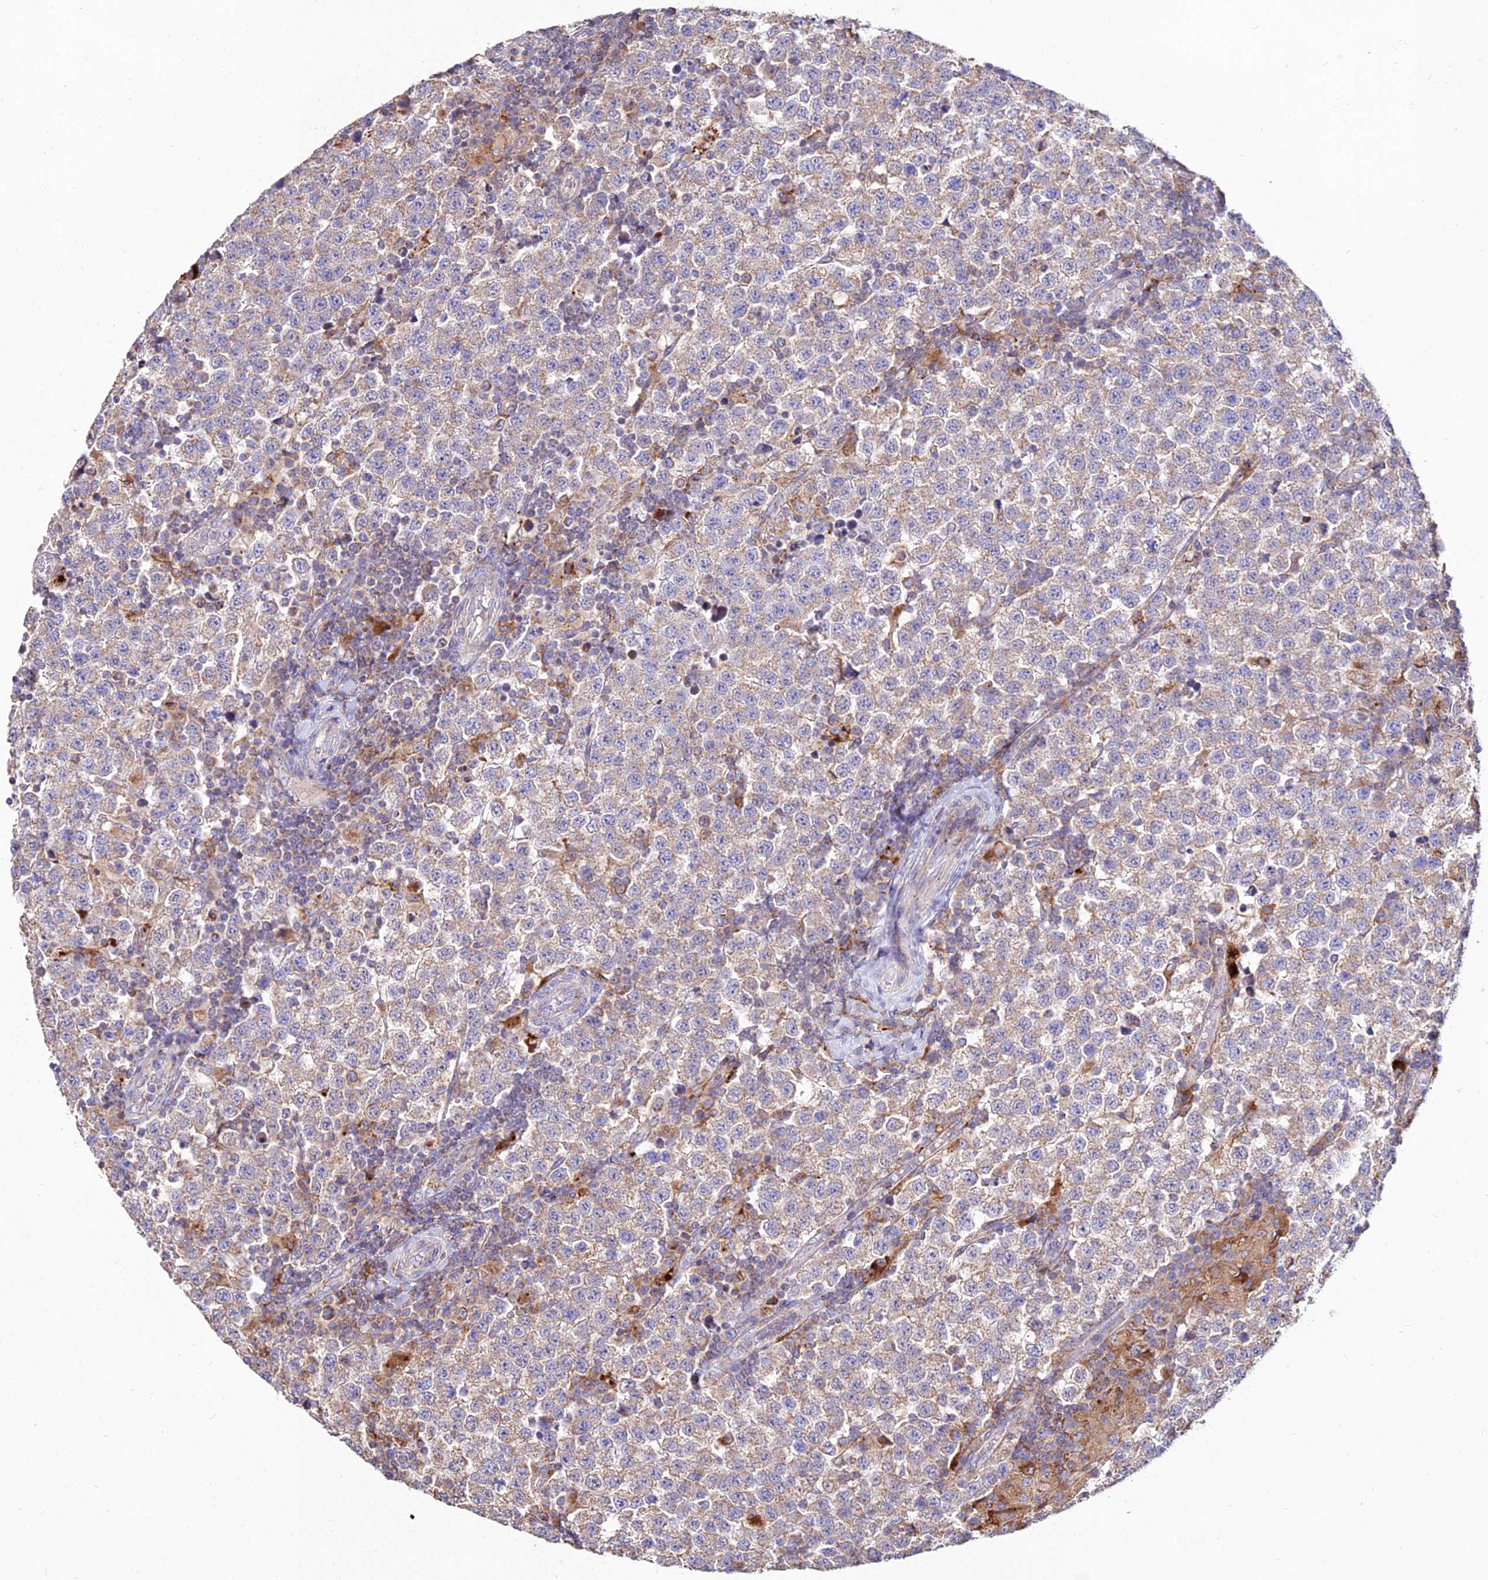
{"staining": {"intensity": "weak", "quantity": "25%-75%", "location": "cytoplasmic/membranous"}, "tissue": "testis cancer", "cell_type": "Tumor cells", "image_type": "cancer", "snomed": [{"axis": "morphology", "description": "Seminoma, NOS"}, {"axis": "topography", "description": "Testis"}], "caption": "This micrograph shows testis cancer stained with IHC to label a protein in brown. The cytoplasmic/membranous of tumor cells show weak positivity for the protein. Nuclei are counter-stained blue.", "gene": "PNLIPRP3", "patient": {"sex": "male", "age": 34}}